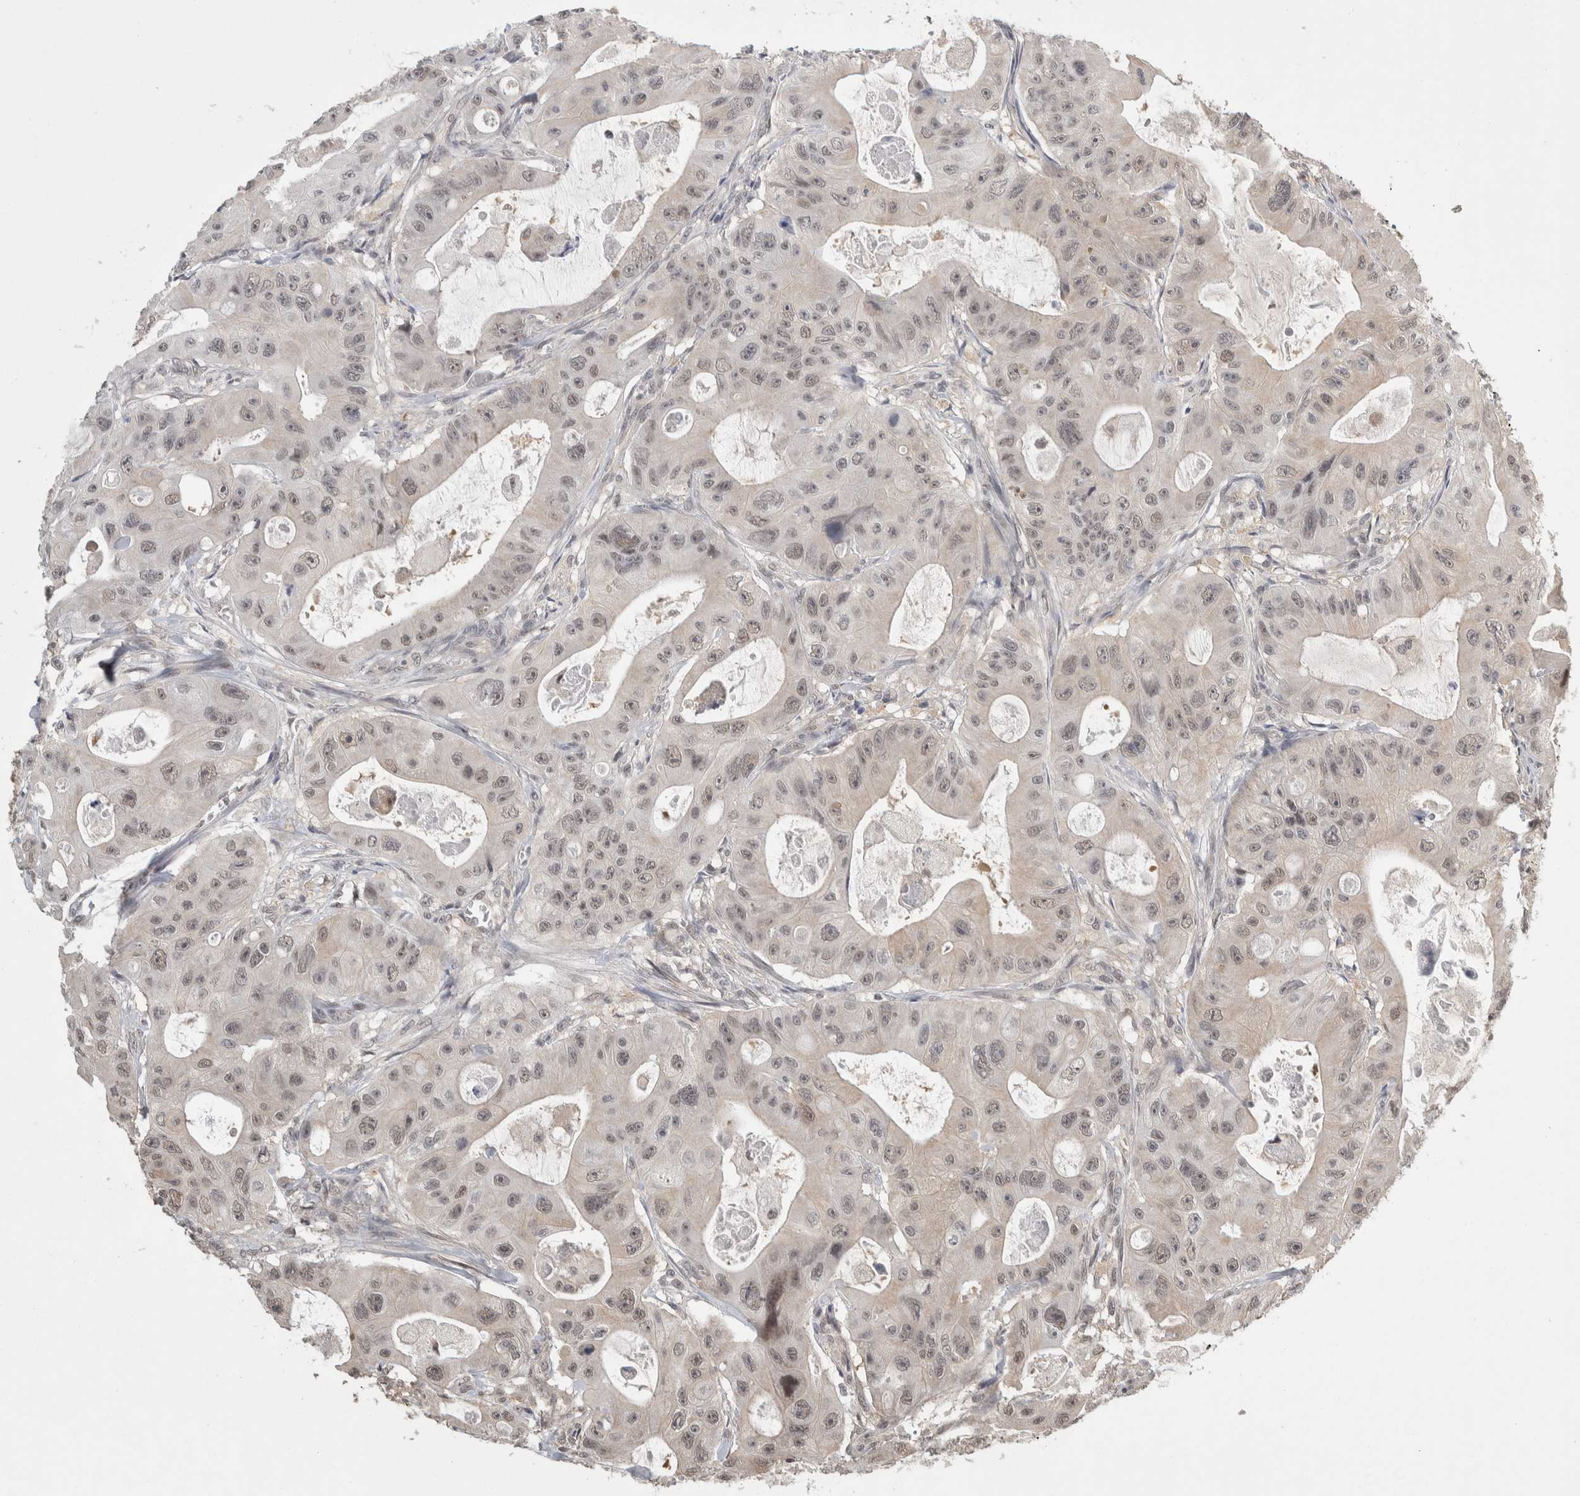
{"staining": {"intensity": "weak", "quantity": "<25%", "location": "nuclear"}, "tissue": "colorectal cancer", "cell_type": "Tumor cells", "image_type": "cancer", "snomed": [{"axis": "morphology", "description": "Adenocarcinoma, NOS"}, {"axis": "topography", "description": "Colon"}], "caption": "This is an immunohistochemistry (IHC) image of colorectal adenocarcinoma. There is no positivity in tumor cells.", "gene": "ZNF592", "patient": {"sex": "female", "age": 46}}